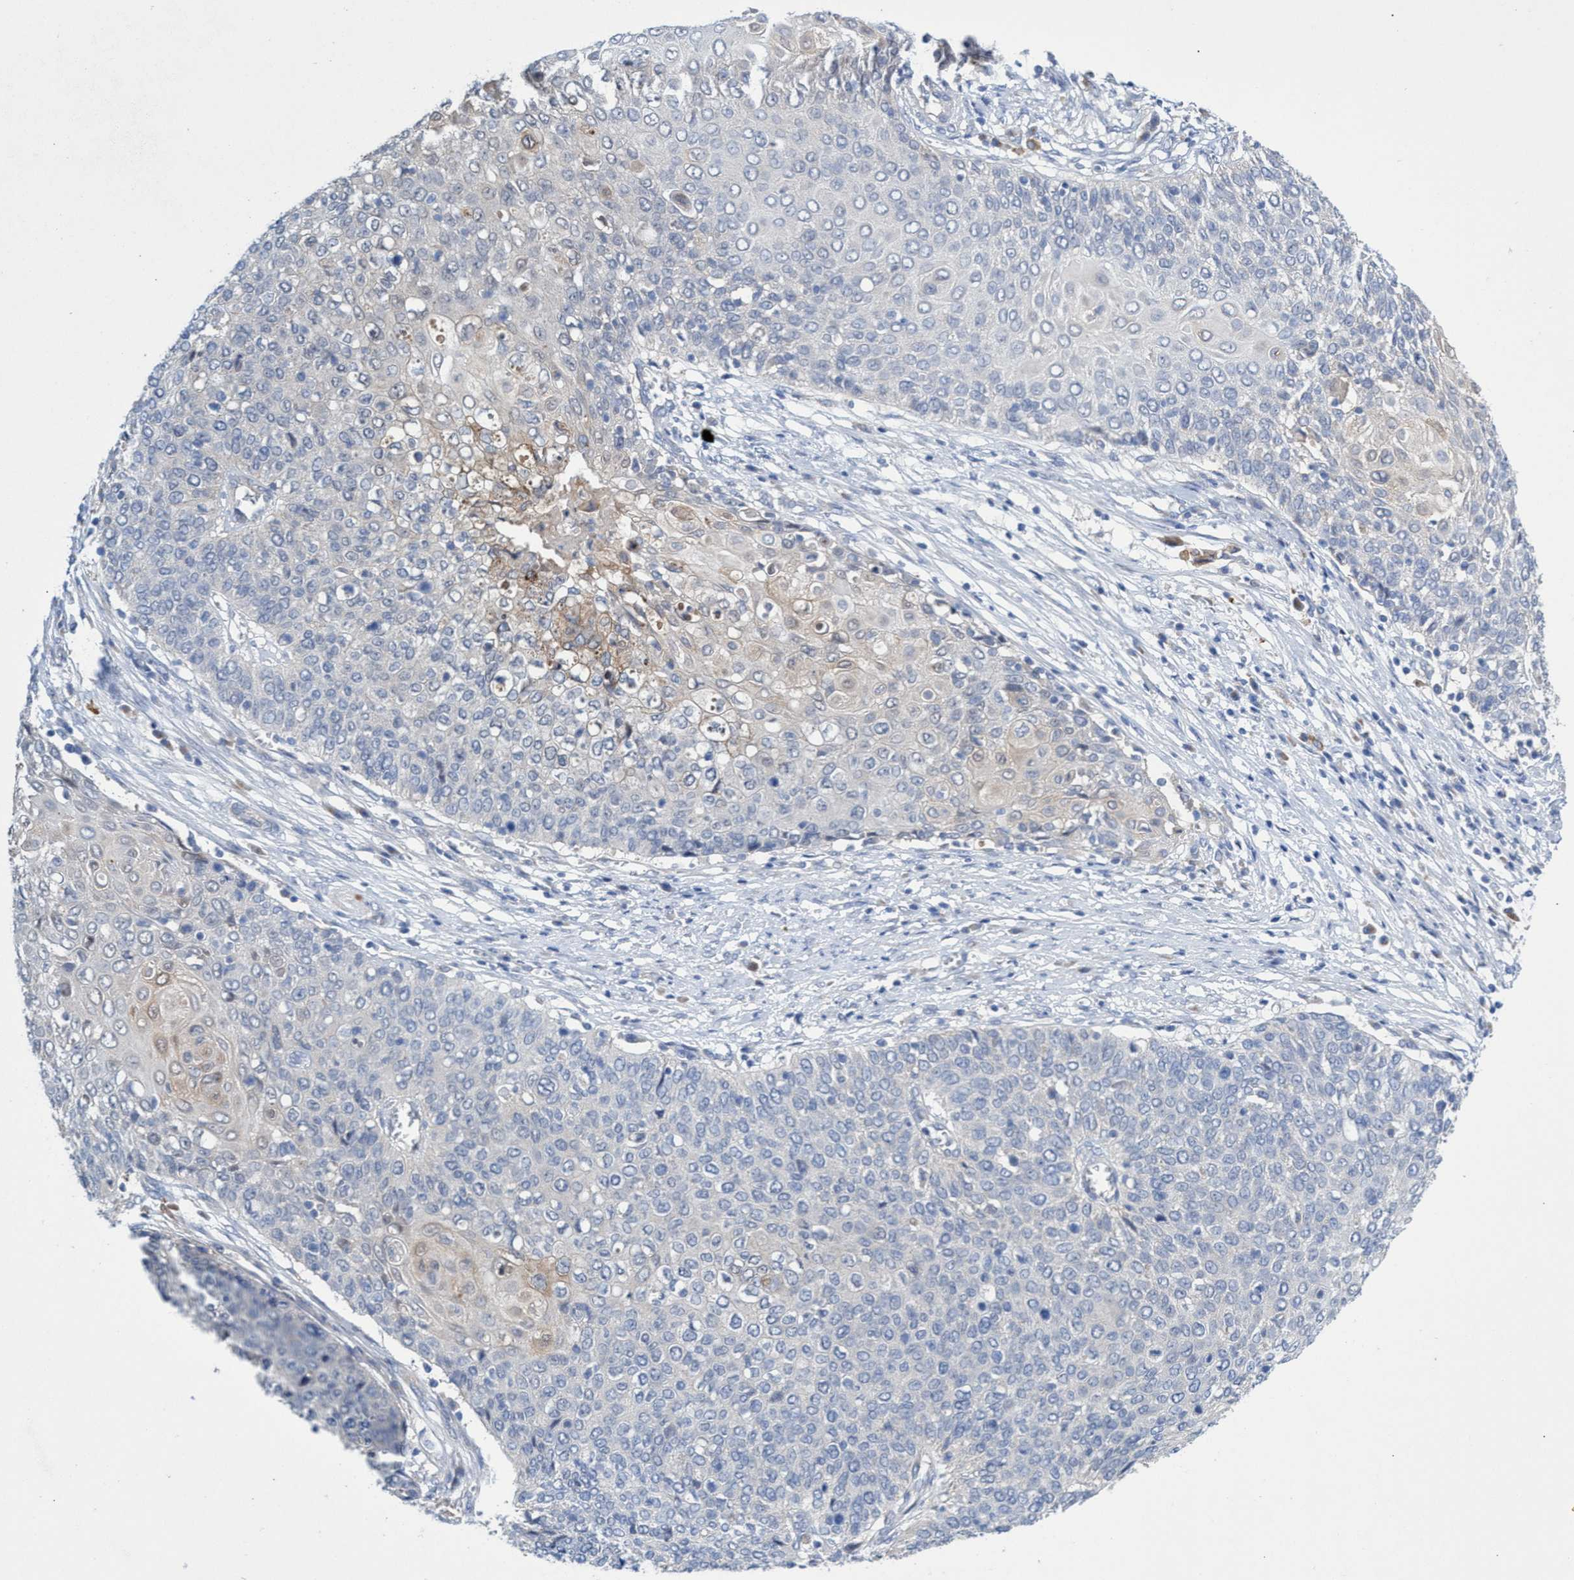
{"staining": {"intensity": "negative", "quantity": "none", "location": "none"}, "tissue": "cervical cancer", "cell_type": "Tumor cells", "image_type": "cancer", "snomed": [{"axis": "morphology", "description": "Squamous cell carcinoma, NOS"}, {"axis": "topography", "description": "Cervix"}], "caption": "Tumor cells are negative for brown protein staining in cervical cancer (squamous cell carcinoma).", "gene": "SVEP1", "patient": {"sex": "female", "age": 39}}